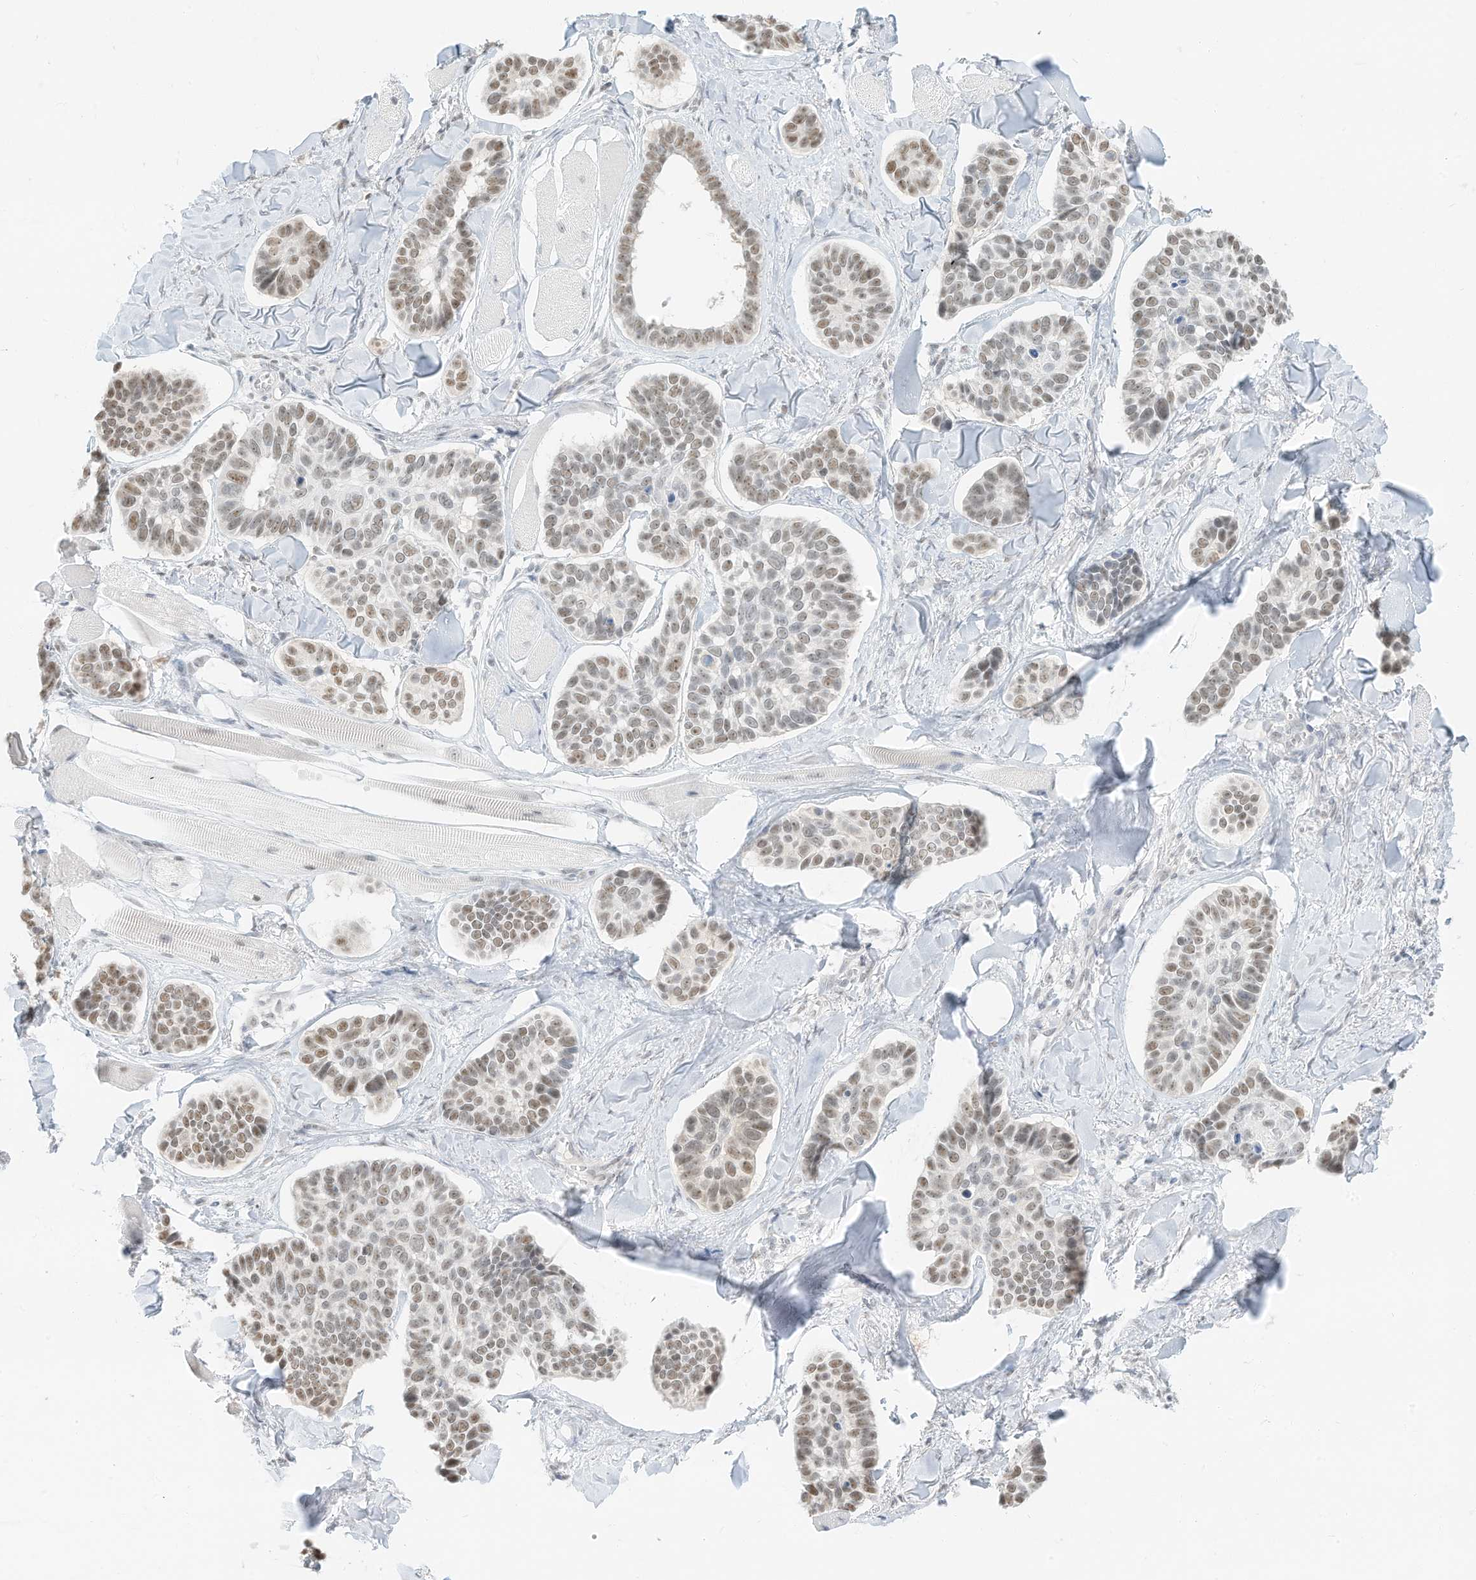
{"staining": {"intensity": "moderate", "quantity": ">75%", "location": "nuclear"}, "tissue": "skin cancer", "cell_type": "Tumor cells", "image_type": "cancer", "snomed": [{"axis": "morphology", "description": "Basal cell carcinoma"}, {"axis": "topography", "description": "Skin"}], "caption": "This micrograph demonstrates IHC staining of skin cancer (basal cell carcinoma), with medium moderate nuclear expression in approximately >75% of tumor cells.", "gene": "PGC", "patient": {"sex": "male", "age": 62}}